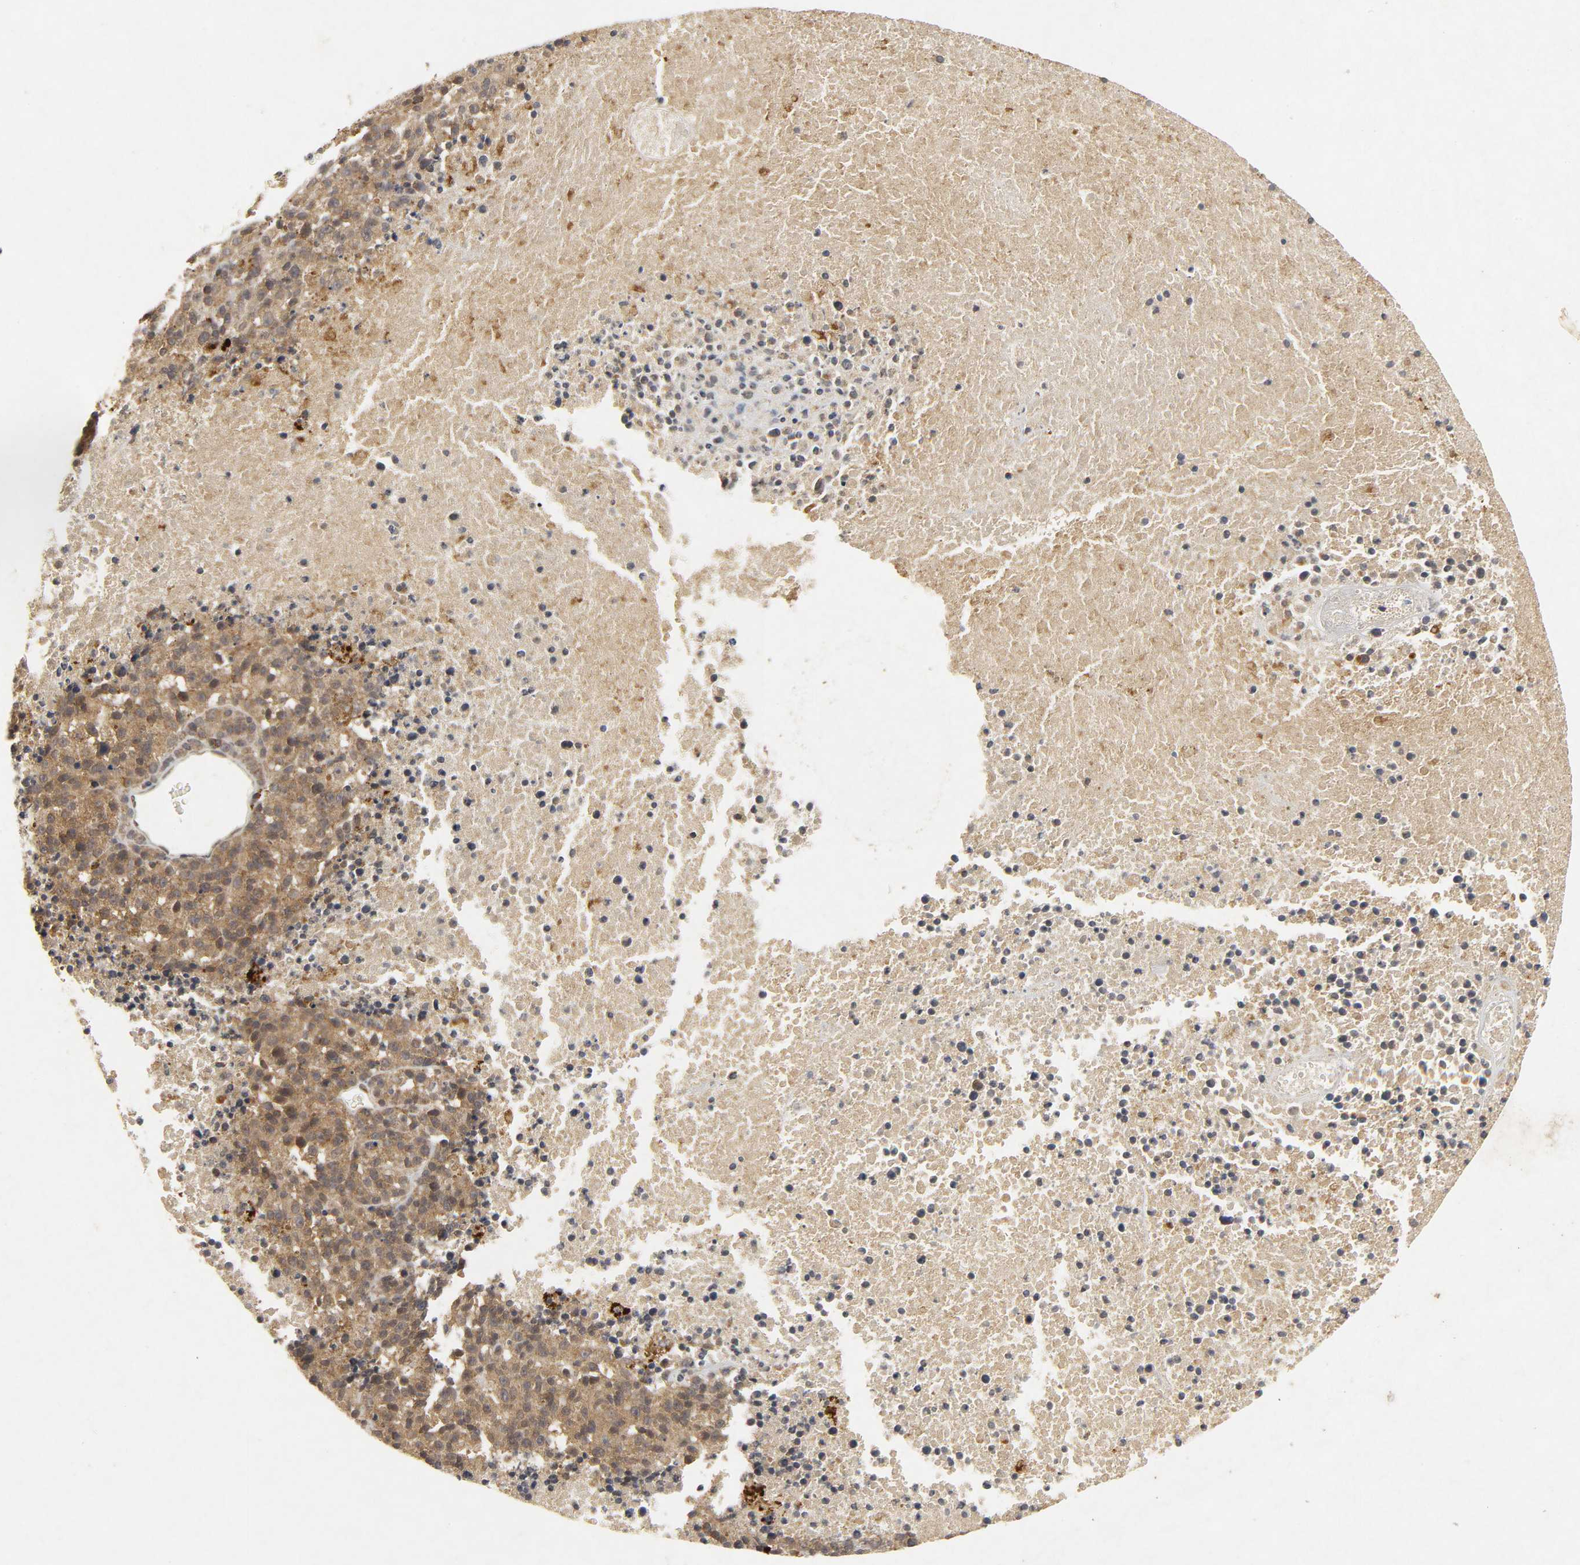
{"staining": {"intensity": "moderate", "quantity": ">75%", "location": "cytoplasmic/membranous"}, "tissue": "melanoma", "cell_type": "Tumor cells", "image_type": "cancer", "snomed": [{"axis": "morphology", "description": "Malignant melanoma, Metastatic site"}, {"axis": "topography", "description": "Cerebral cortex"}], "caption": "Tumor cells reveal medium levels of moderate cytoplasmic/membranous expression in approximately >75% of cells in malignant melanoma (metastatic site). (IHC, brightfield microscopy, high magnification).", "gene": "TRAF6", "patient": {"sex": "female", "age": 52}}